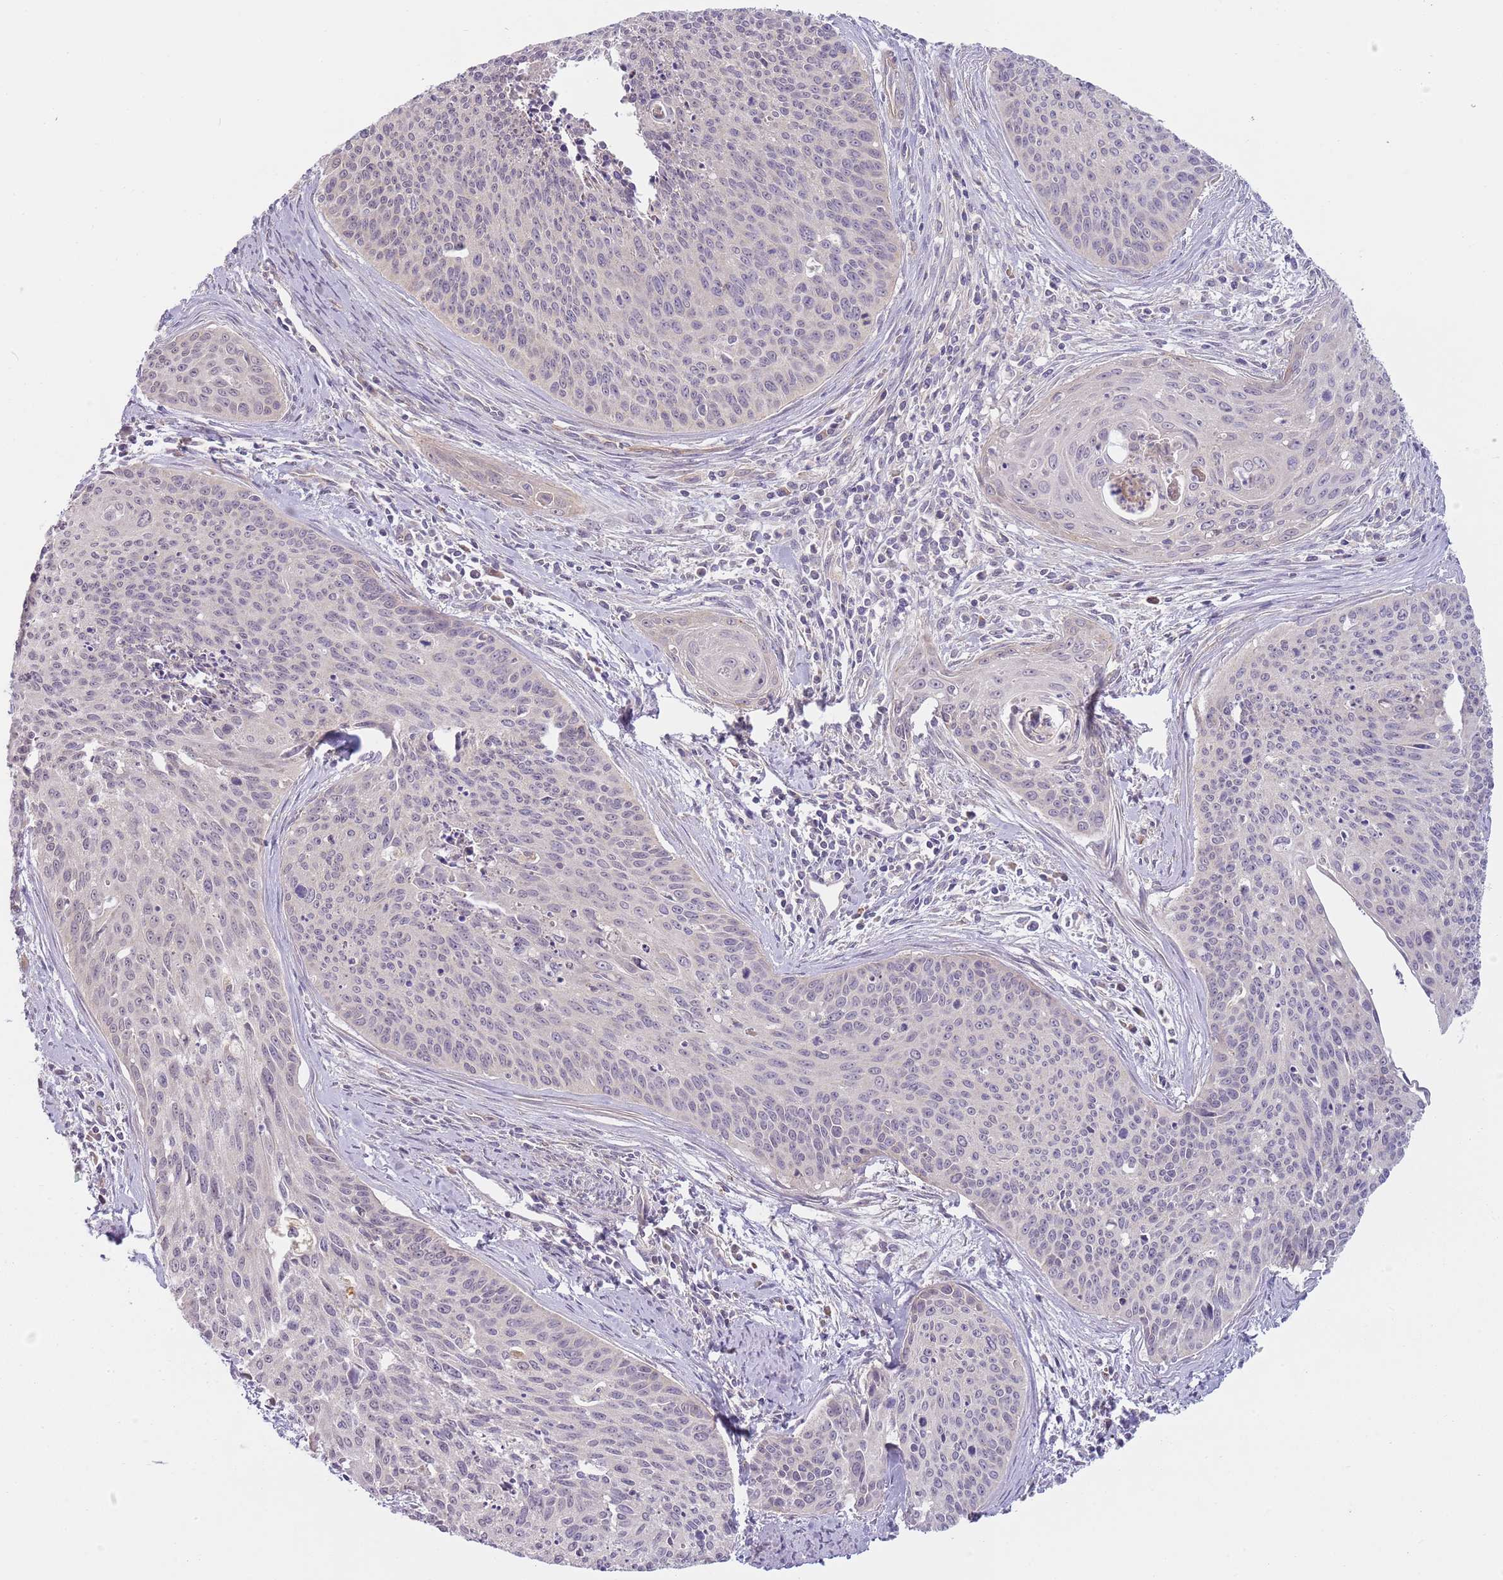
{"staining": {"intensity": "negative", "quantity": "none", "location": "none"}, "tissue": "cervical cancer", "cell_type": "Tumor cells", "image_type": "cancer", "snomed": [{"axis": "morphology", "description": "Squamous cell carcinoma, NOS"}, {"axis": "topography", "description": "Cervix"}], "caption": "This is an immunohistochemistry micrograph of human cervical cancer. There is no positivity in tumor cells.", "gene": "SKOR2", "patient": {"sex": "female", "age": 55}}